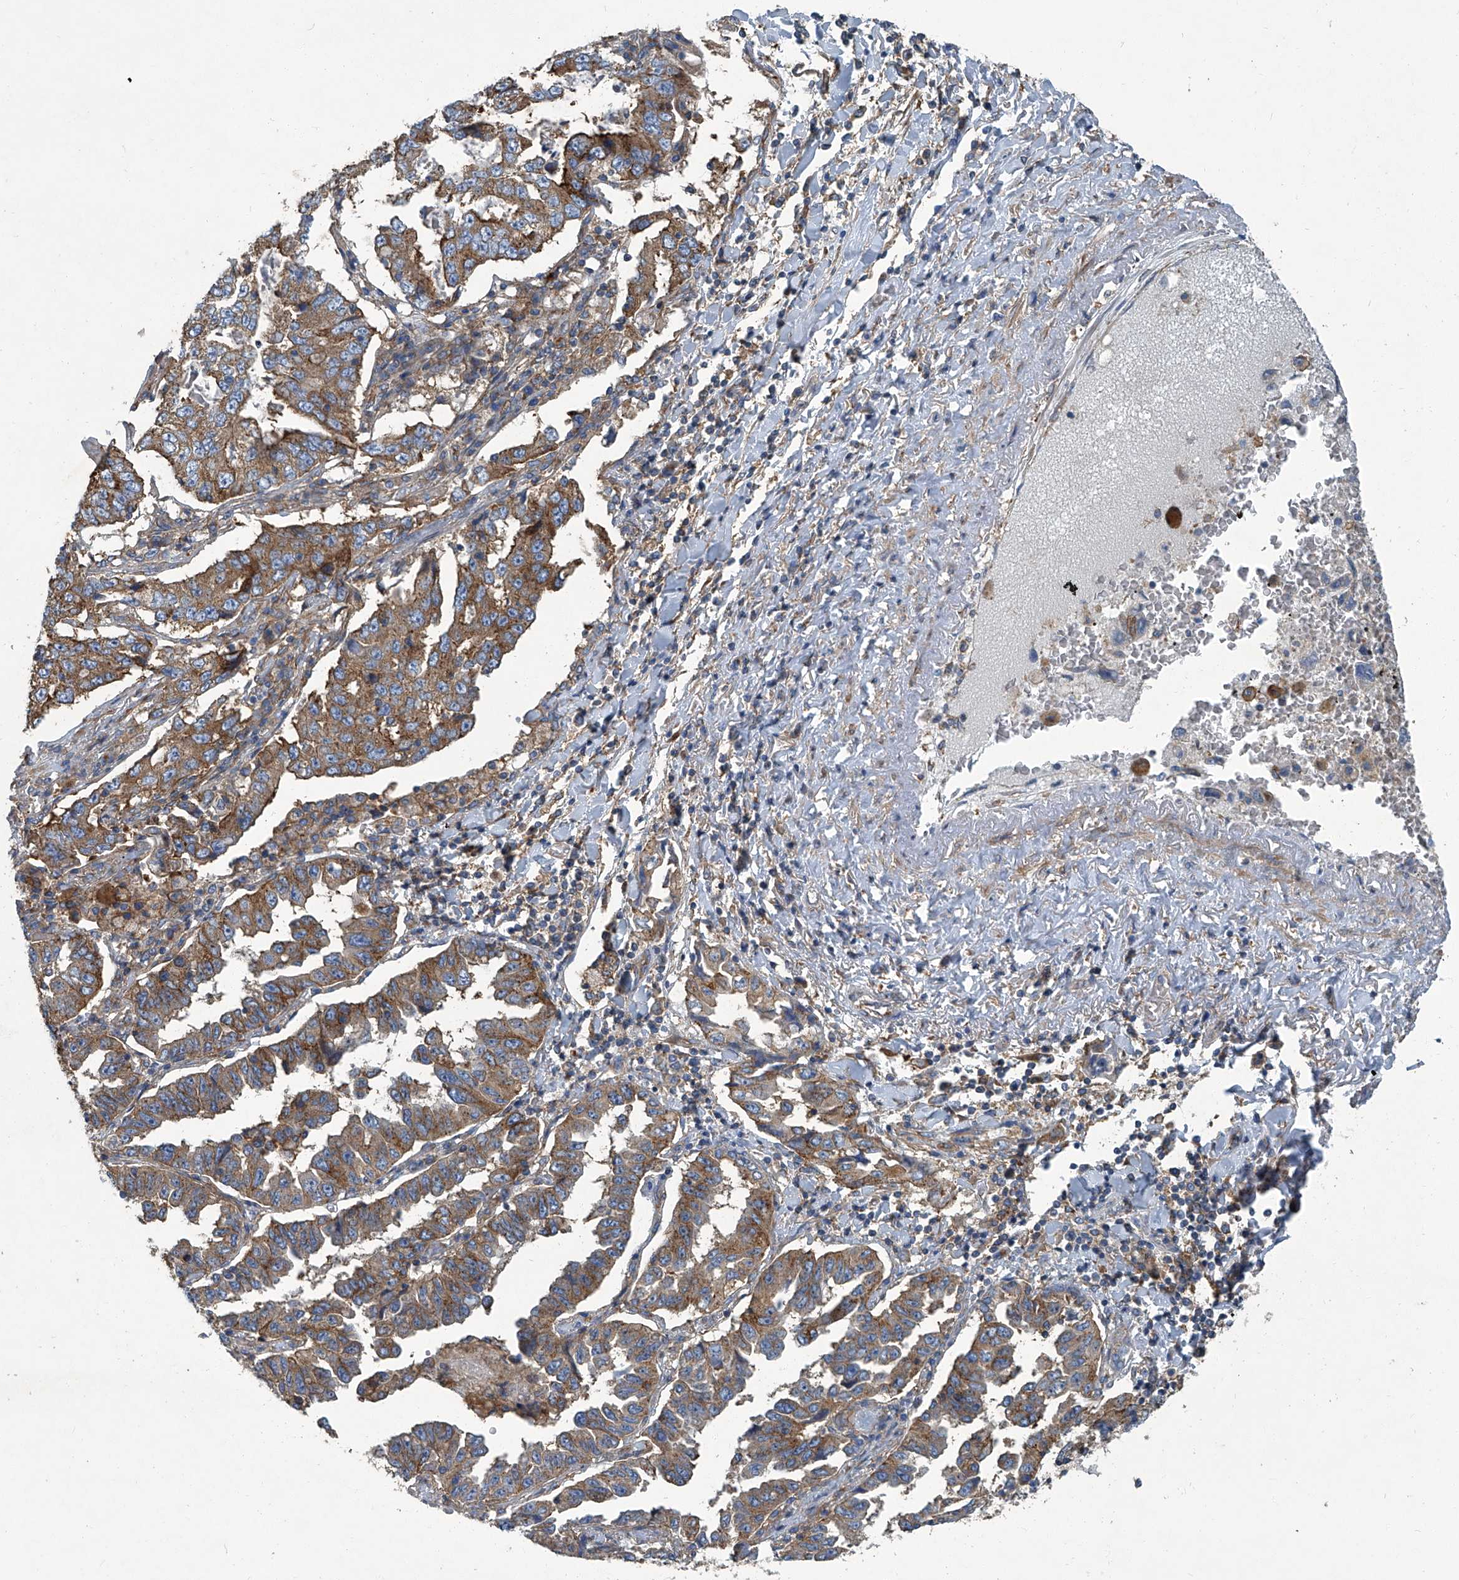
{"staining": {"intensity": "moderate", "quantity": ">75%", "location": "cytoplasmic/membranous"}, "tissue": "lung cancer", "cell_type": "Tumor cells", "image_type": "cancer", "snomed": [{"axis": "morphology", "description": "Adenocarcinoma, NOS"}, {"axis": "topography", "description": "Lung"}], "caption": "This photomicrograph shows IHC staining of lung adenocarcinoma, with medium moderate cytoplasmic/membranous positivity in approximately >75% of tumor cells.", "gene": "PIGH", "patient": {"sex": "female", "age": 51}}